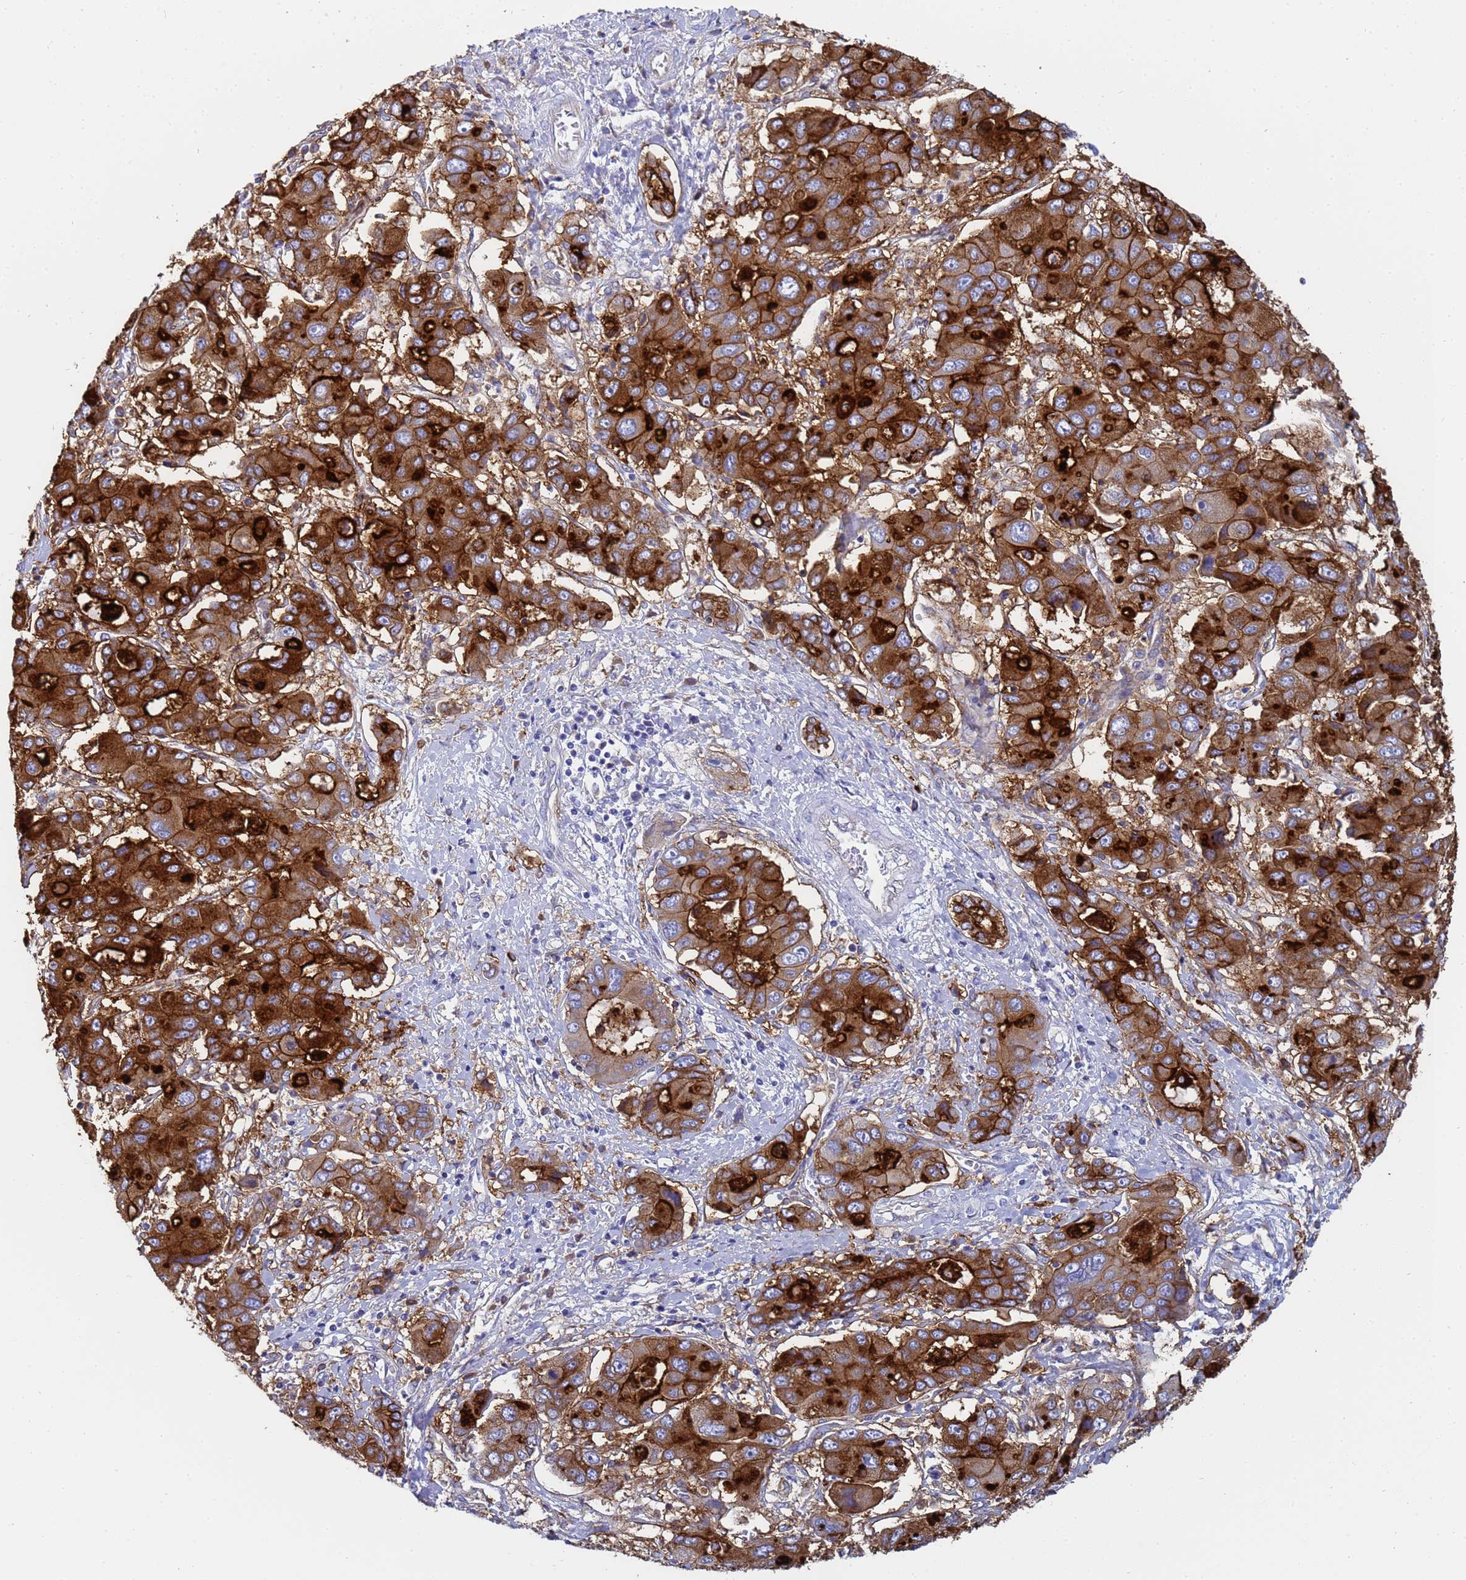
{"staining": {"intensity": "strong", "quantity": ">75%", "location": "cytoplasmic/membranous"}, "tissue": "liver cancer", "cell_type": "Tumor cells", "image_type": "cancer", "snomed": [{"axis": "morphology", "description": "Cholangiocarcinoma"}, {"axis": "topography", "description": "Liver"}], "caption": "Tumor cells exhibit high levels of strong cytoplasmic/membranous staining in approximately >75% of cells in human liver cancer (cholangiocarcinoma).", "gene": "TM4SF4", "patient": {"sex": "male", "age": 67}}